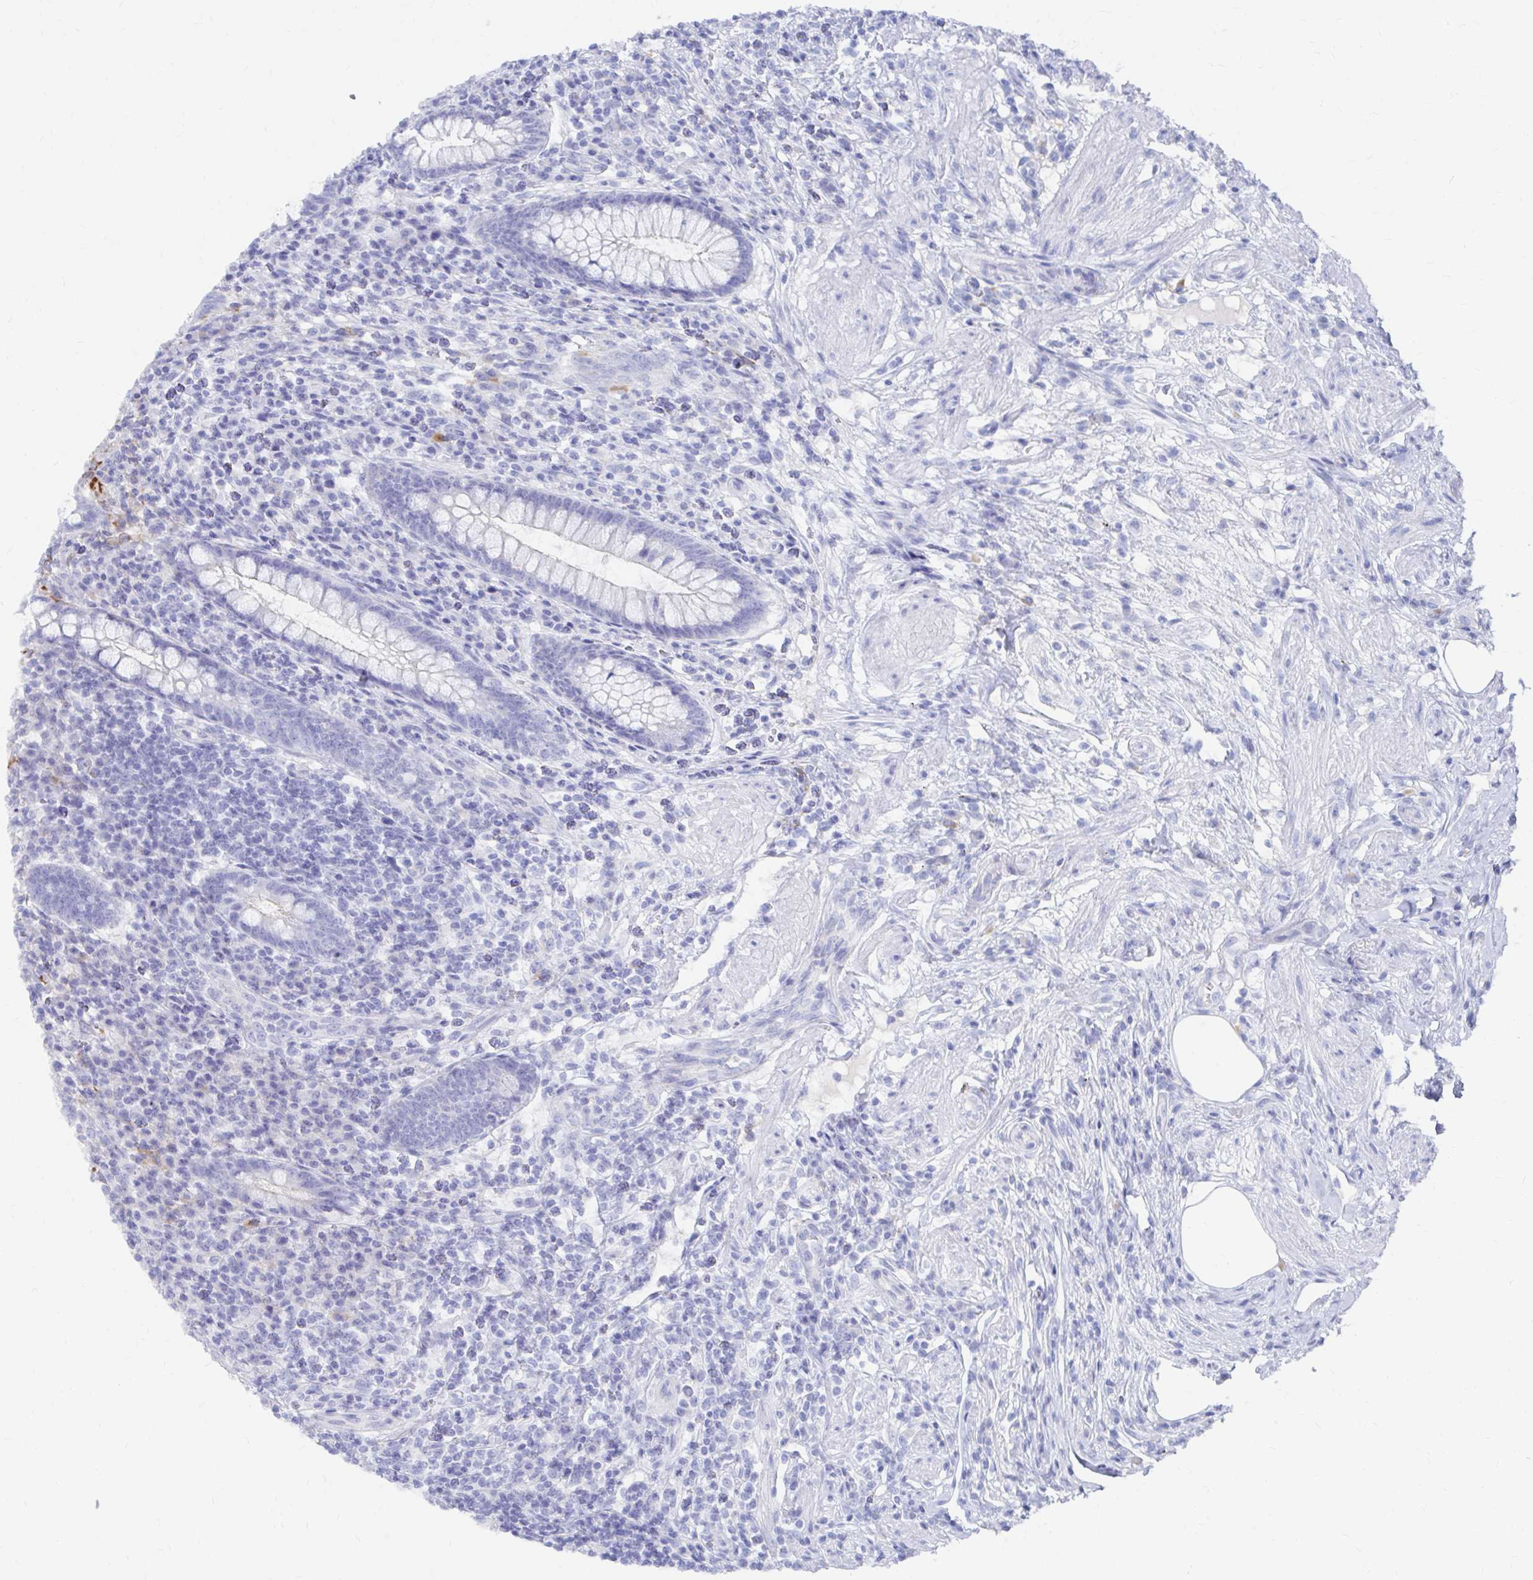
{"staining": {"intensity": "negative", "quantity": "none", "location": "none"}, "tissue": "appendix", "cell_type": "Glandular cells", "image_type": "normal", "snomed": [{"axis": "morphology", "description": "Normal tissue, NOS"}, {"axis": "topography", "description": "Appendix"}], "caption": "Protein analysis of normal appendix shows no significant positivity in glandular cells. Brightfield microscopy of IHC stained with DAB (3,3'-diaminobenzidine) (brown) and hematoxylin (blue), captured at high magnification.", "gene": "LAMC3", "patient": {"sex": "female", "age": 56}}